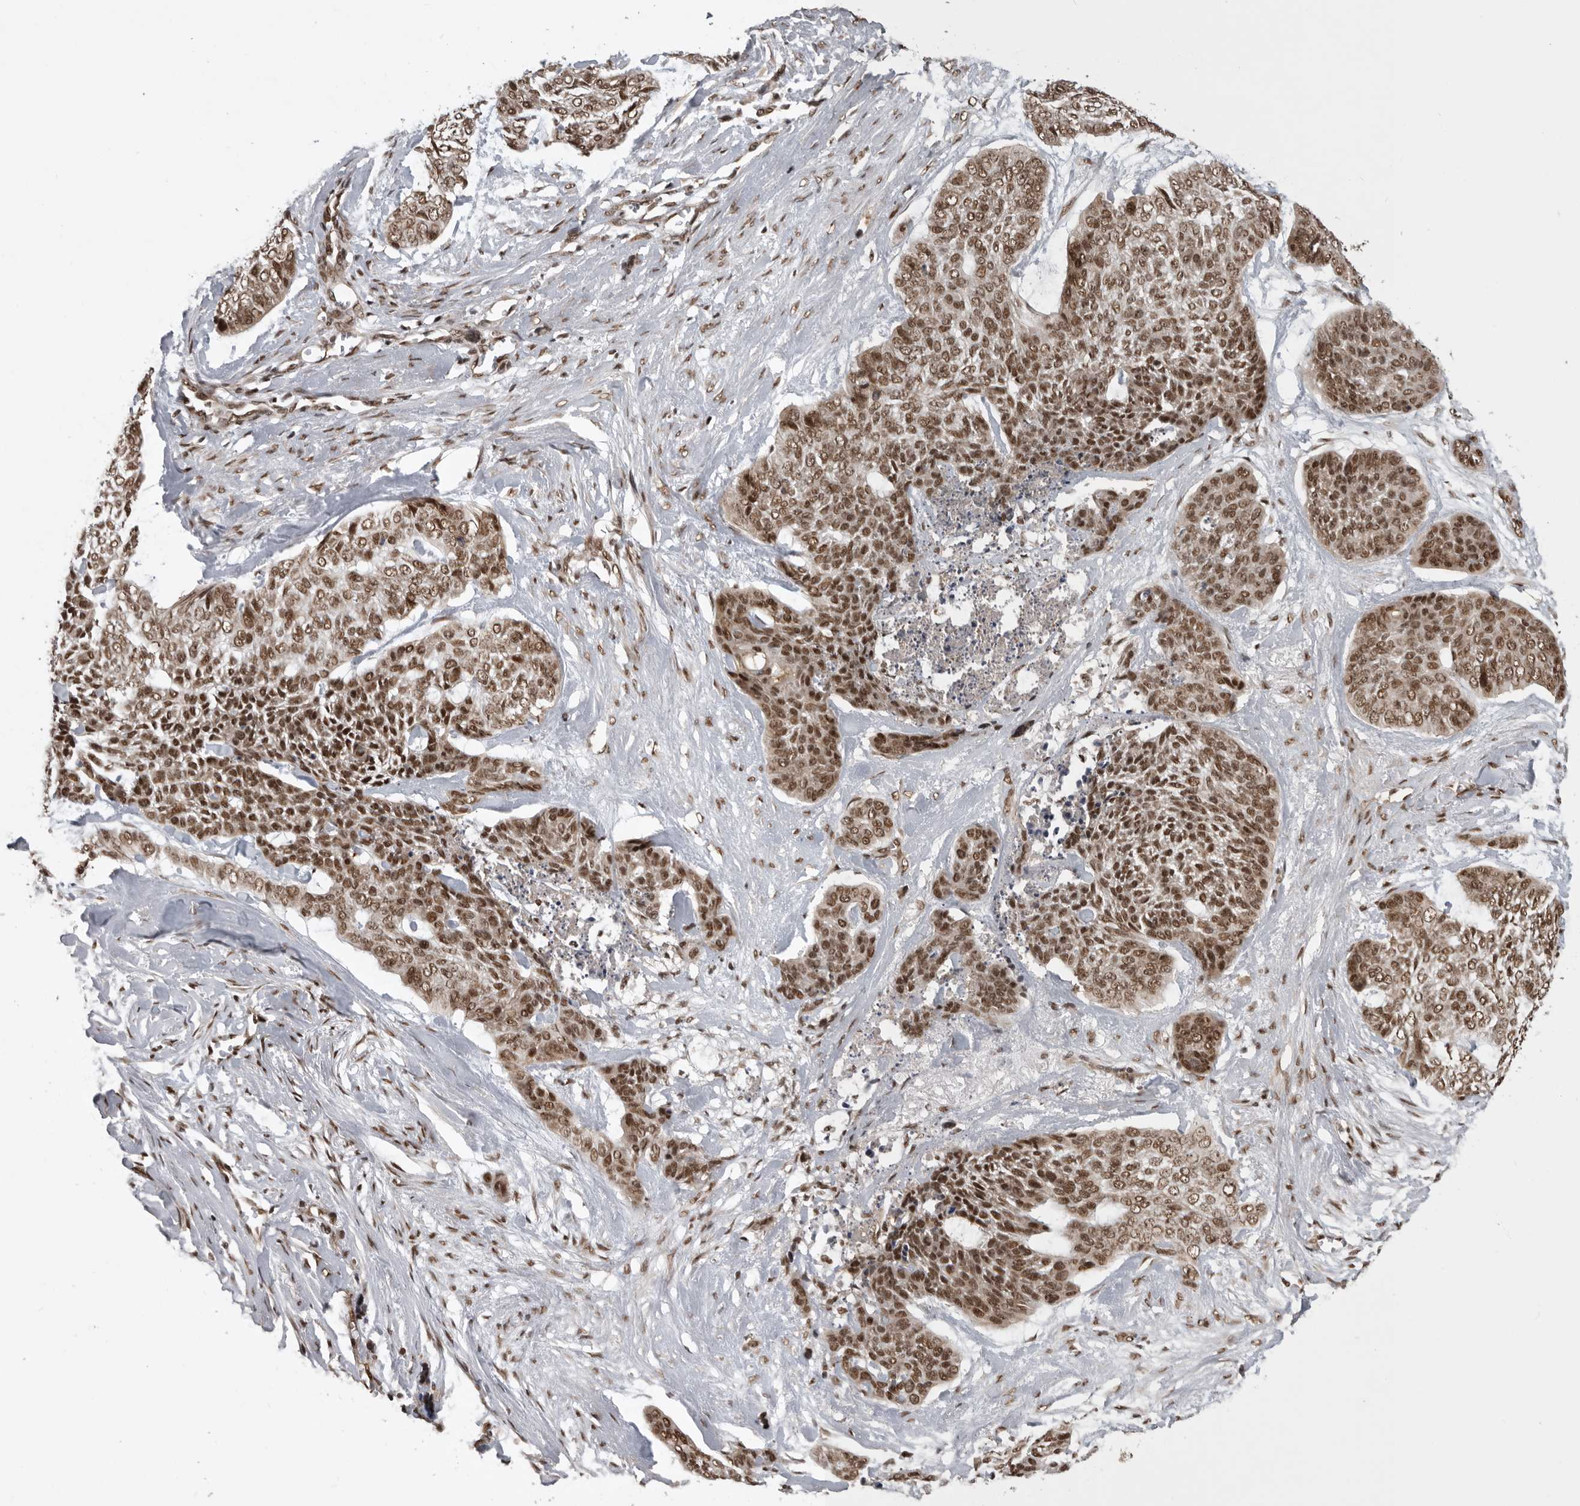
{"staining": {"intensity": "strong", "quantity": ">75%", "location": "nuclear"}, "tissue": "skin cancer", "cell_type": "Tumor cells", "image_type": "cancer", "snomed": [{"axis": "morphology", "description": "Basal cell carcinoma"}, {"axis": "topography", "description": "Skin"}], "caption": "Skin cancer (basal cell carcinoma) stained for a protein (brown) displays strong nuclear positive expression in approximately >75% of tumor cells.", "gene": "CBLL1", "patient": {"sex": "female", "age": 64}}